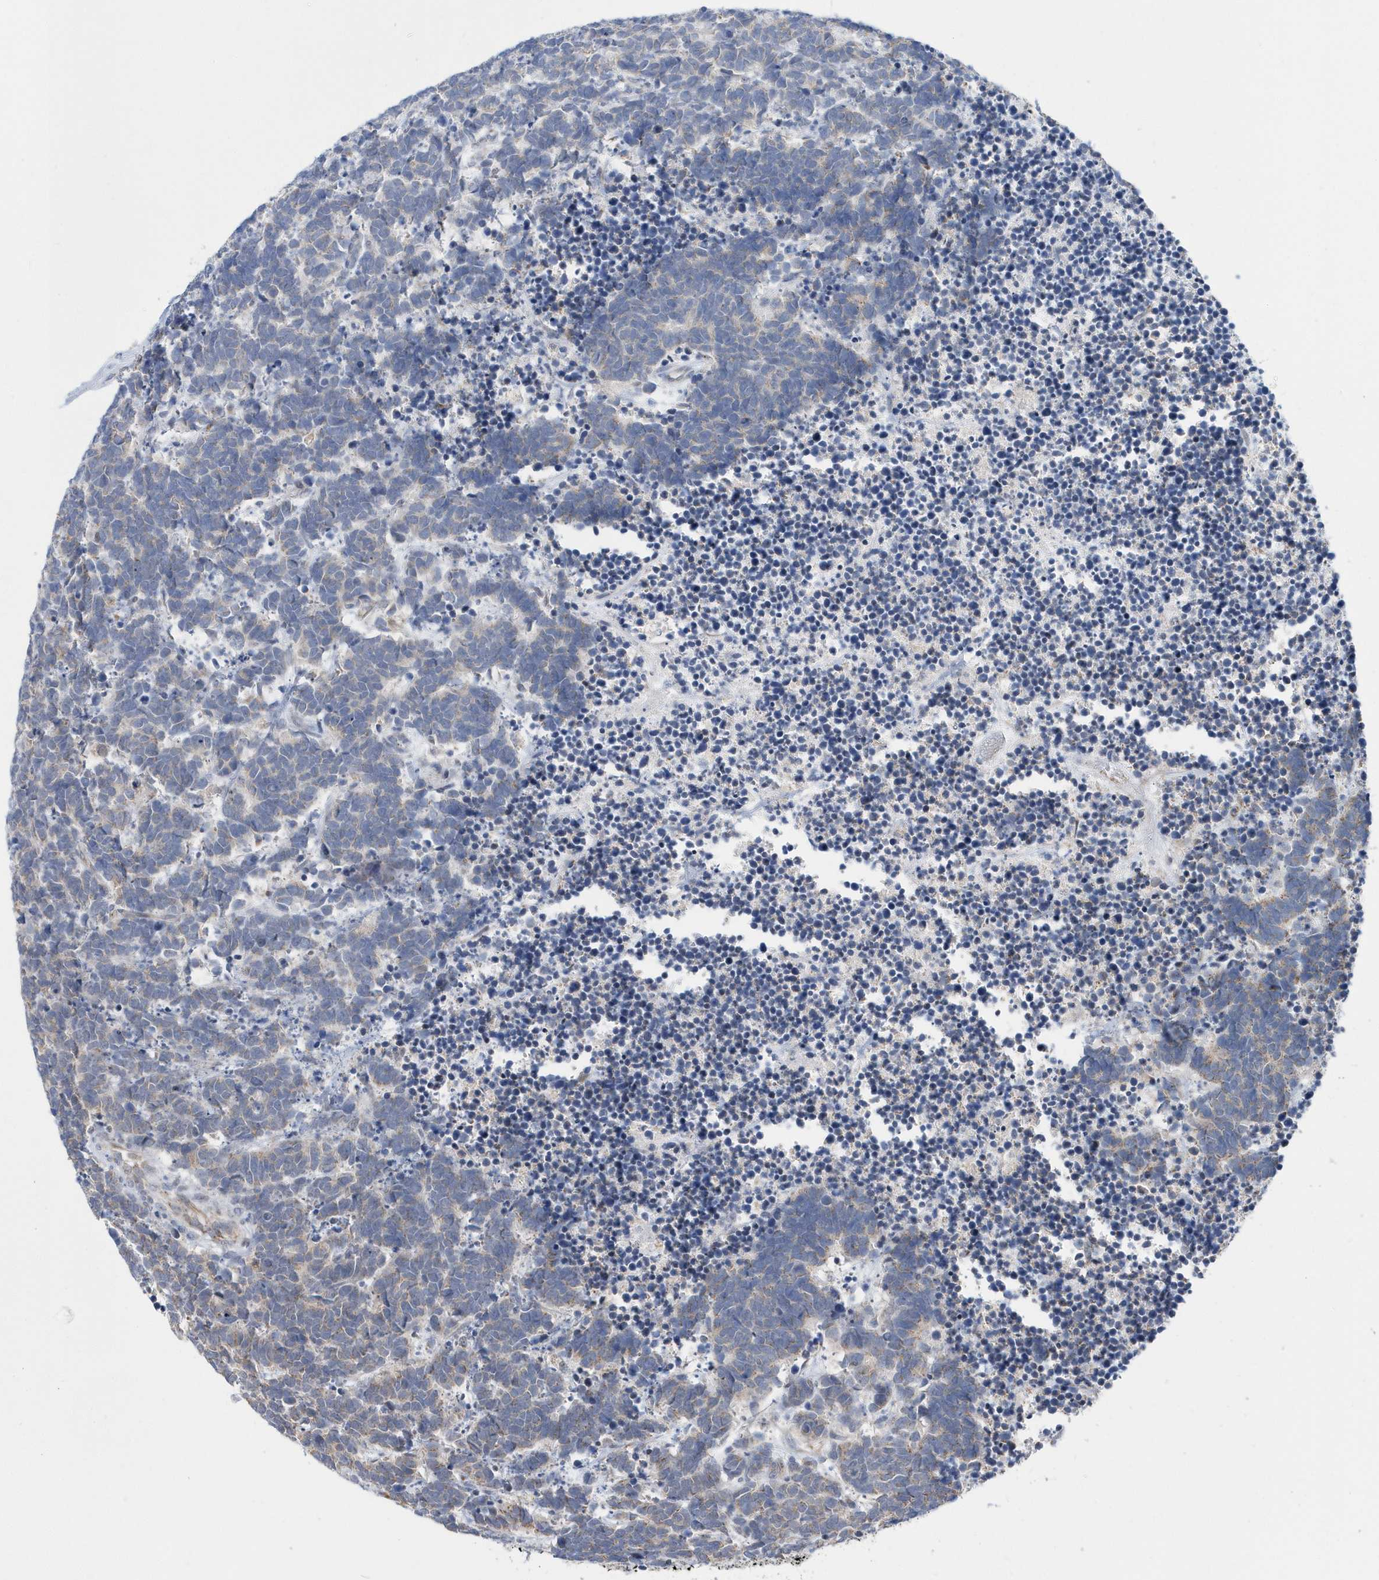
{"staining": {"intensity": "negative", "quantity": "none", "location": "none"}, "tissue": "carcinoid", "cell_type": "Tumor cells", "image_type": "cancer", "snomed": [{"axis": "morphology", "description": "Carcinoma, NOS"}, {"axis": "morphology", "description": "Carcinoid, malignant, NOS"}, {"axis": "topography", "description": "Urinary bladder"}], "caption": "DAB (3,3'-diaminobenzidine) immunohistochemical staining of carcinoid (malignant) reveals no significant staining in tumor cells. Brightfield microscopy of immunohistochemistry (IHC) stained with DAB (brown) and hematoxylin (blue), captured at high magnification.", "gene": "SPATA5", "patient": {"sex": "male", "age": 57}}